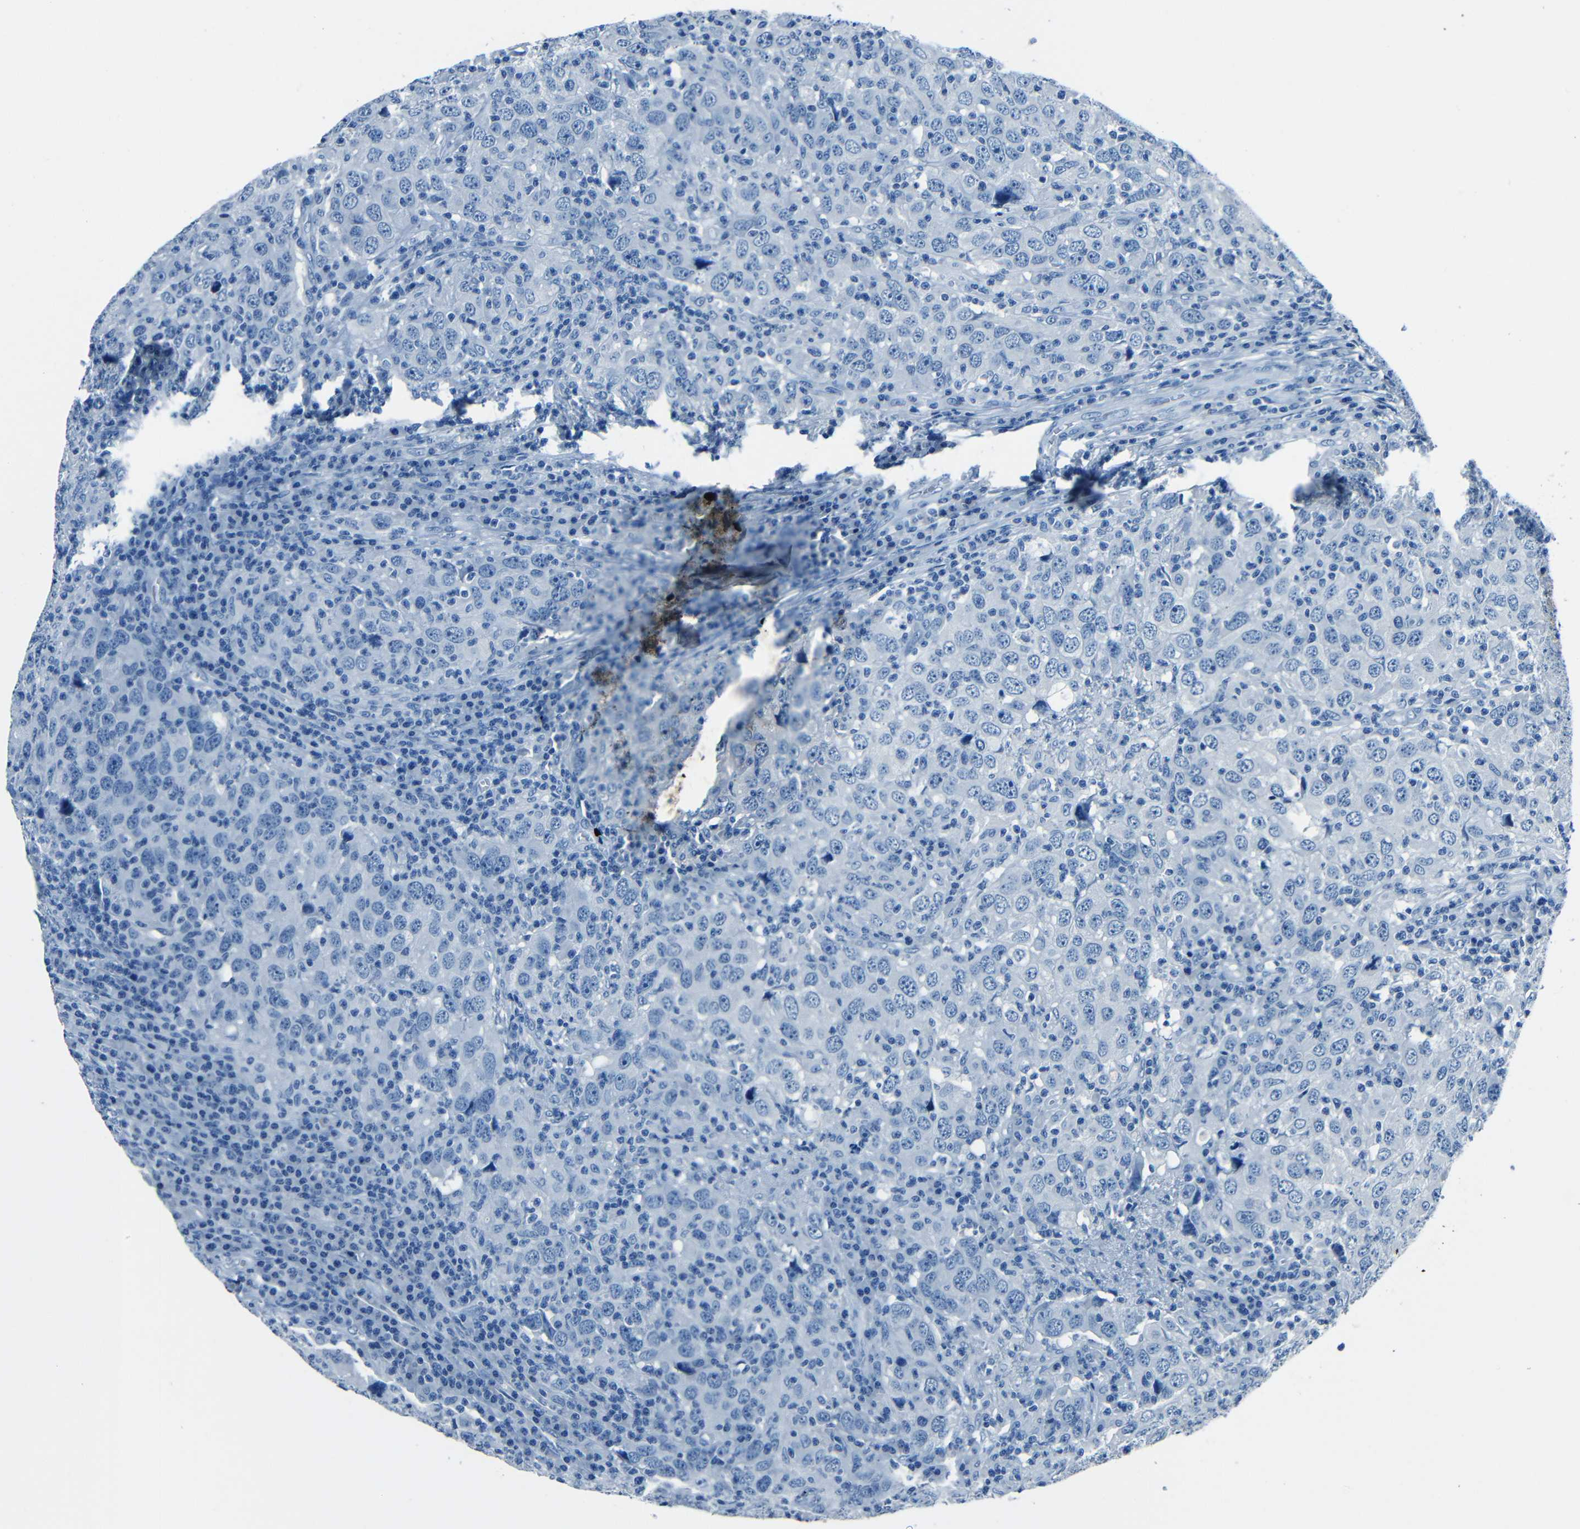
{"staining": {"intensity": "negative", "quantity": "none", "location": "none"}, "tissue": "head and neck cancer", "cell_type": "Tumor cells", "image_type": "cancer", "snomed": [{"axis": "morphology", "description": "Adenocarcinoma, NOS"}, {"axis": "topography", "description": "Salivary gland"}, {"axis": "topography", "description": "Head-Neck"}], "caption": "A micrograph of human head and neck adenocarcinoma is negative for staining in tumor cells.", "gene": "FBN2", "patient": {"sex": "female", "age": 65}}